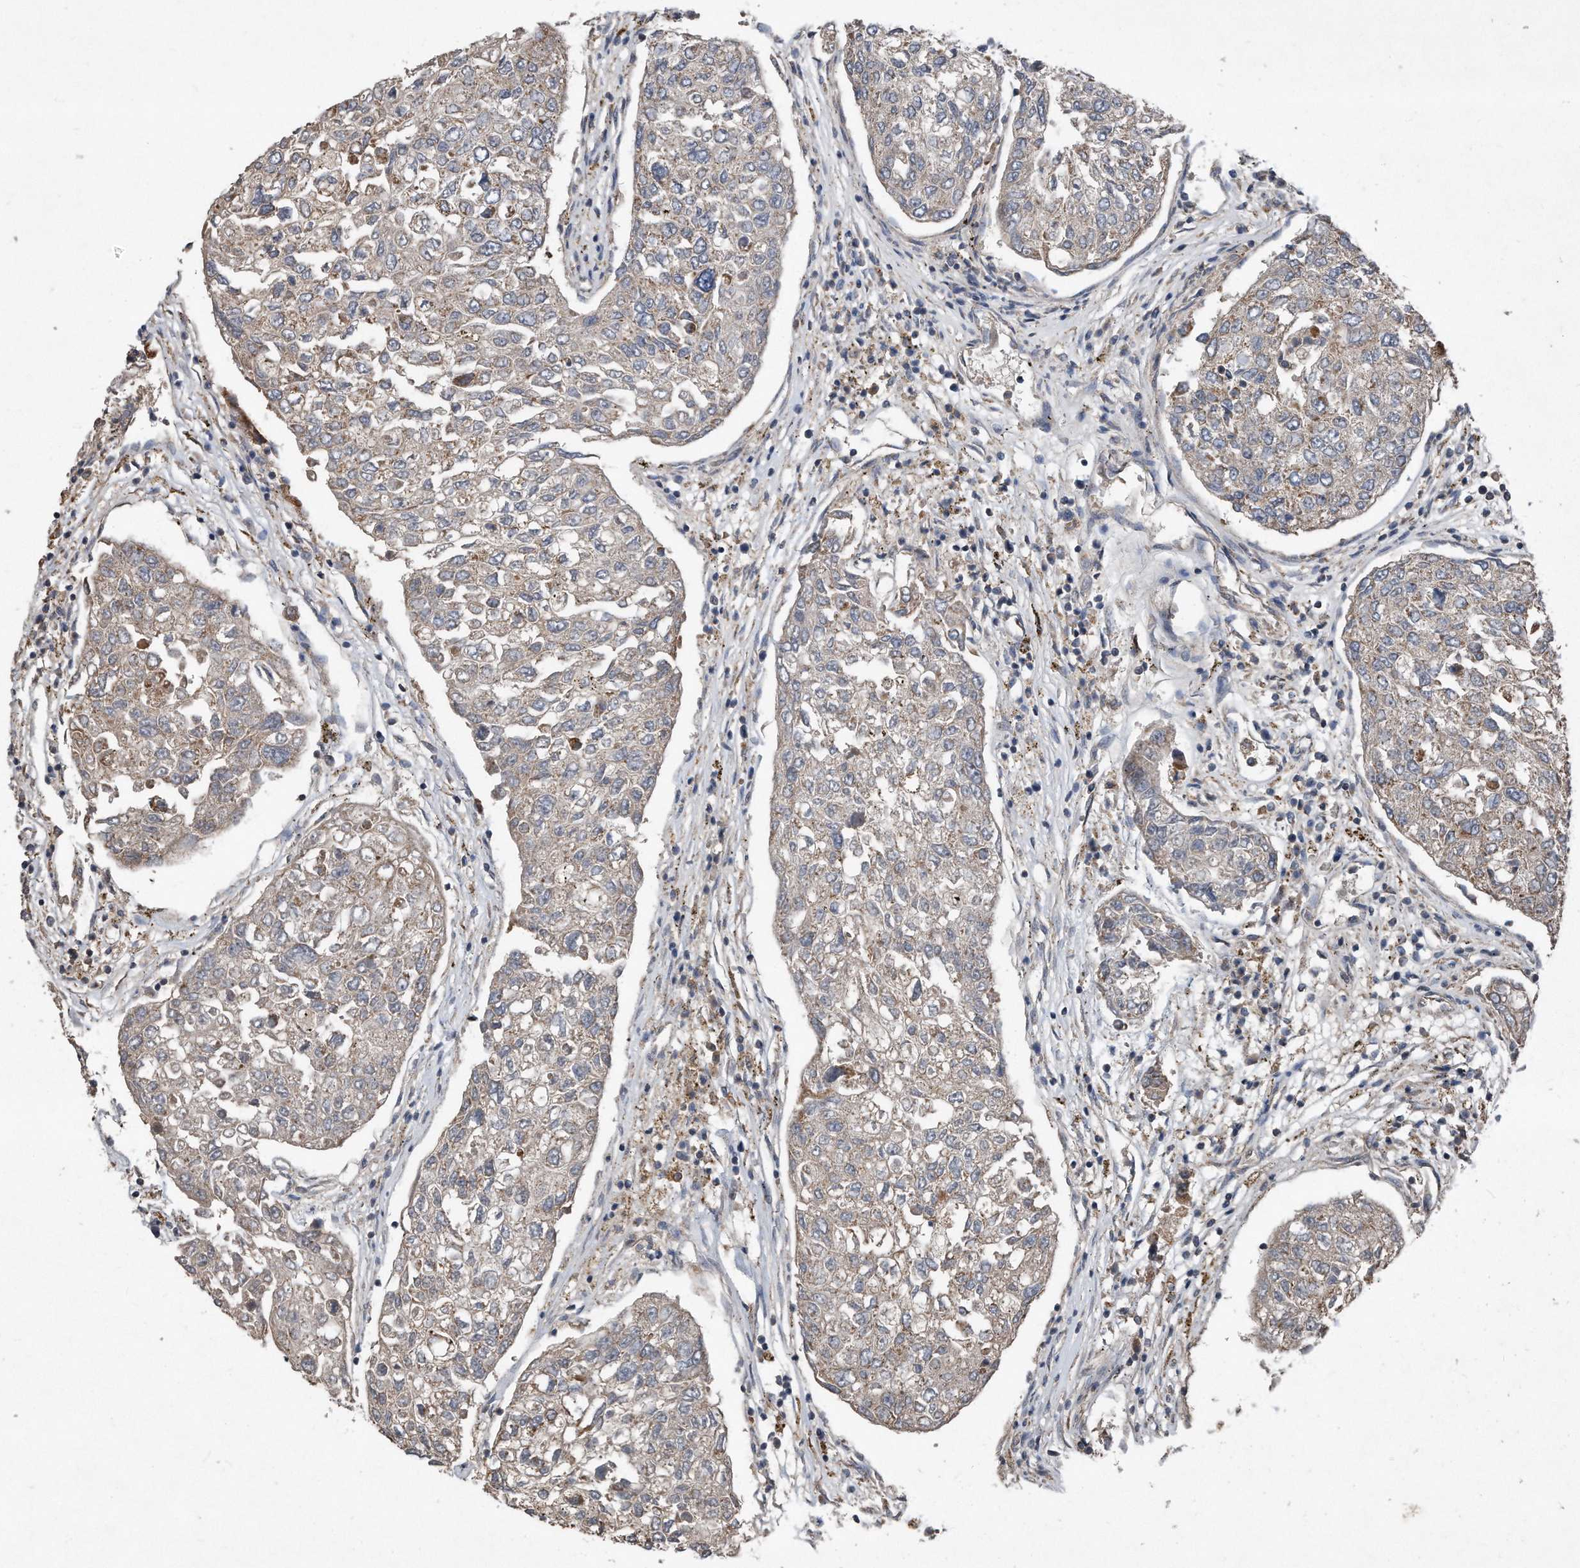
{"staining": {"intensity": "weak", "quantity": "<25%", "location": "cytoplasmic/membranous"}, "tissue": "urothelial cancer", "cell_type": "Tumor cells", "image_type": "cancer", "snomed": [{"axis": "morphology", "description": "Urothelial carcinoma, High grade"}, {"axis": "topography", "description": "Lymph node"}, {"axis": "topography", "description": "Urinary bladder"}], "caption": "High-grade urothelial carcinoma stained for a protein using immunohistochemistry (IHC) demonstrates no staining tumor cells.", "gene": "SDHA", "patient": {"sex": "male", "age": 51}}